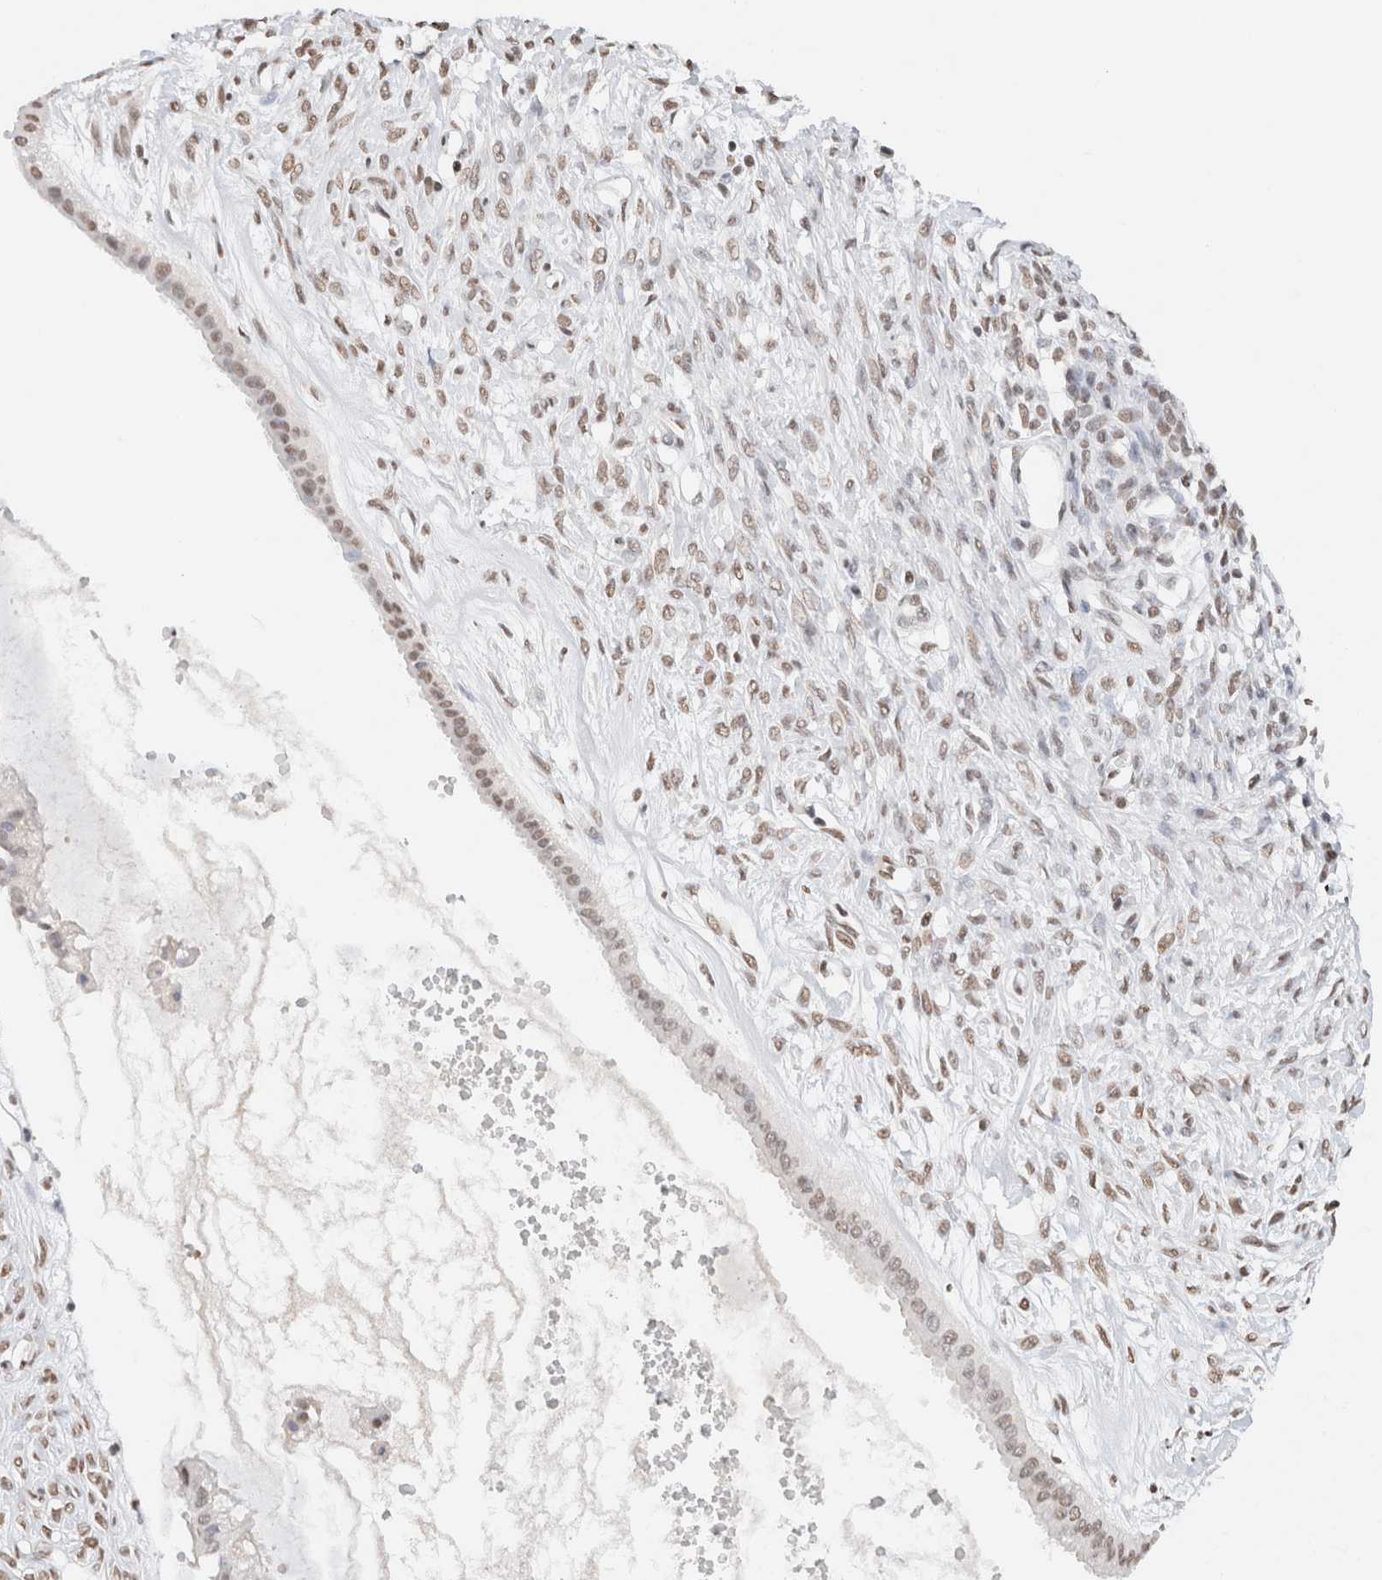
{"staining": {"intensity": "moderate", "quantity": "25%-75%", "location": "nuclear"}, "tissue": "ovarian cancer", "cell_type": "Tumor cells", "image_type": "cancer", "snomed": [{"axis": "morphology", "description": "Cystadenocarcinoma, mucinous, NOS"}, {"axis": "topography", "description": "Ovary"}], "caption": "Human mucinous cystadenocarcinoma (ovarian) stained with a brown dye demonstrates moderate nuclear positive positivity in approximately 25%-75% of tumor cells.", "gene": "SUPT3H", "patient": {"sex": "female", "age": 73}}